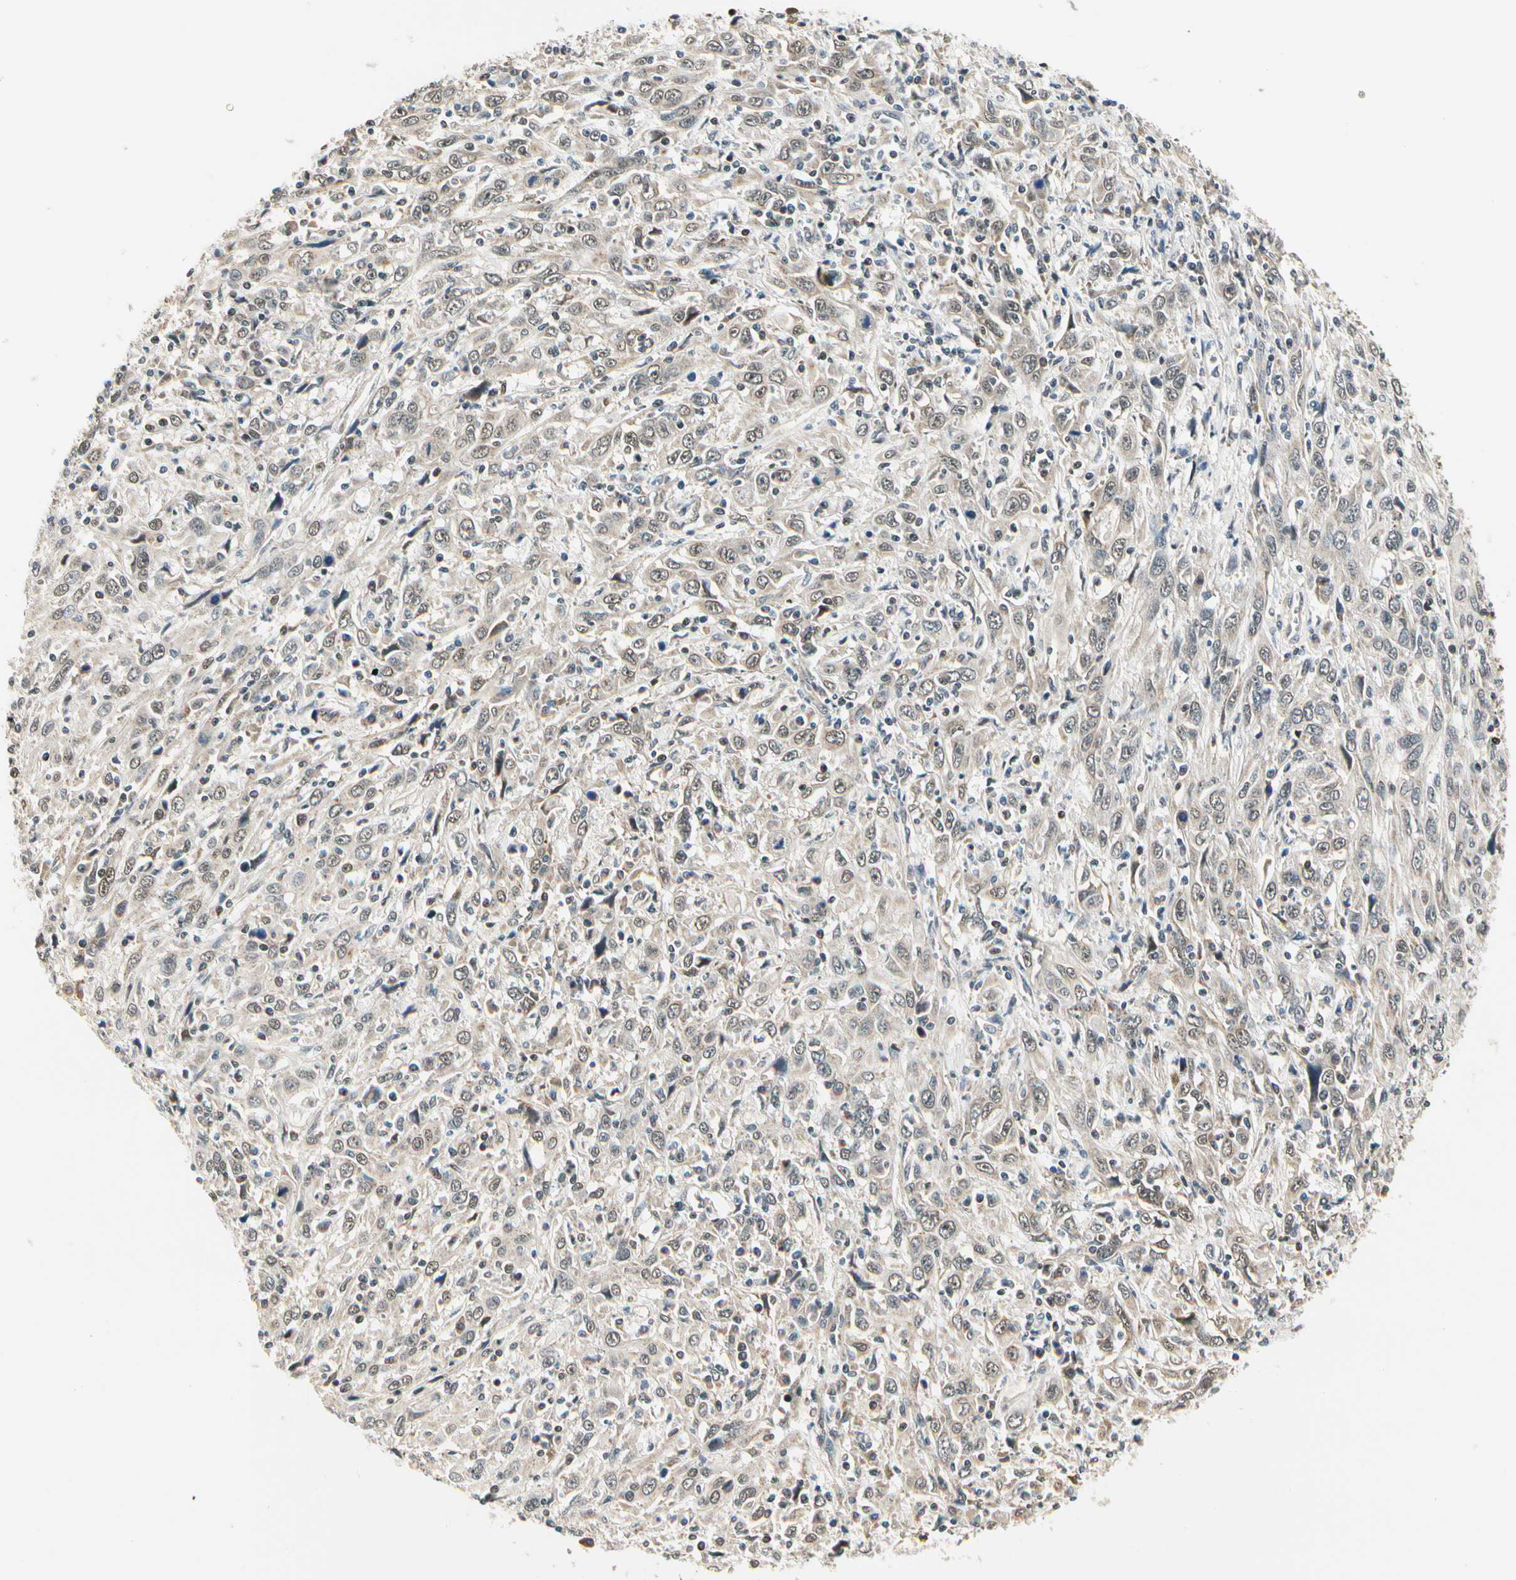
{"staining": {"intensity": "weak", "quantity": "25%-75%", "location": "cytoplasmic/membranous"}, "tissue": "cervical cancer", "cell_type": "Tumor cells", "image_type": "cancer", "snomed": [{"axis": "morphology", "description": "Squamous cell carcinoma, NOS"}, {"axis": "topography", "description": "Cervix"}], "caption": "Approximately 25%-75% of tumor cells in cervical cancer (squamous cell carcinoma) reveal weak cytoplasmic/membranous protein expression as visualized by brown immunohistochemical staining.", "gene": "PDK2", "patient": {"sex": "female", "age": 46}}